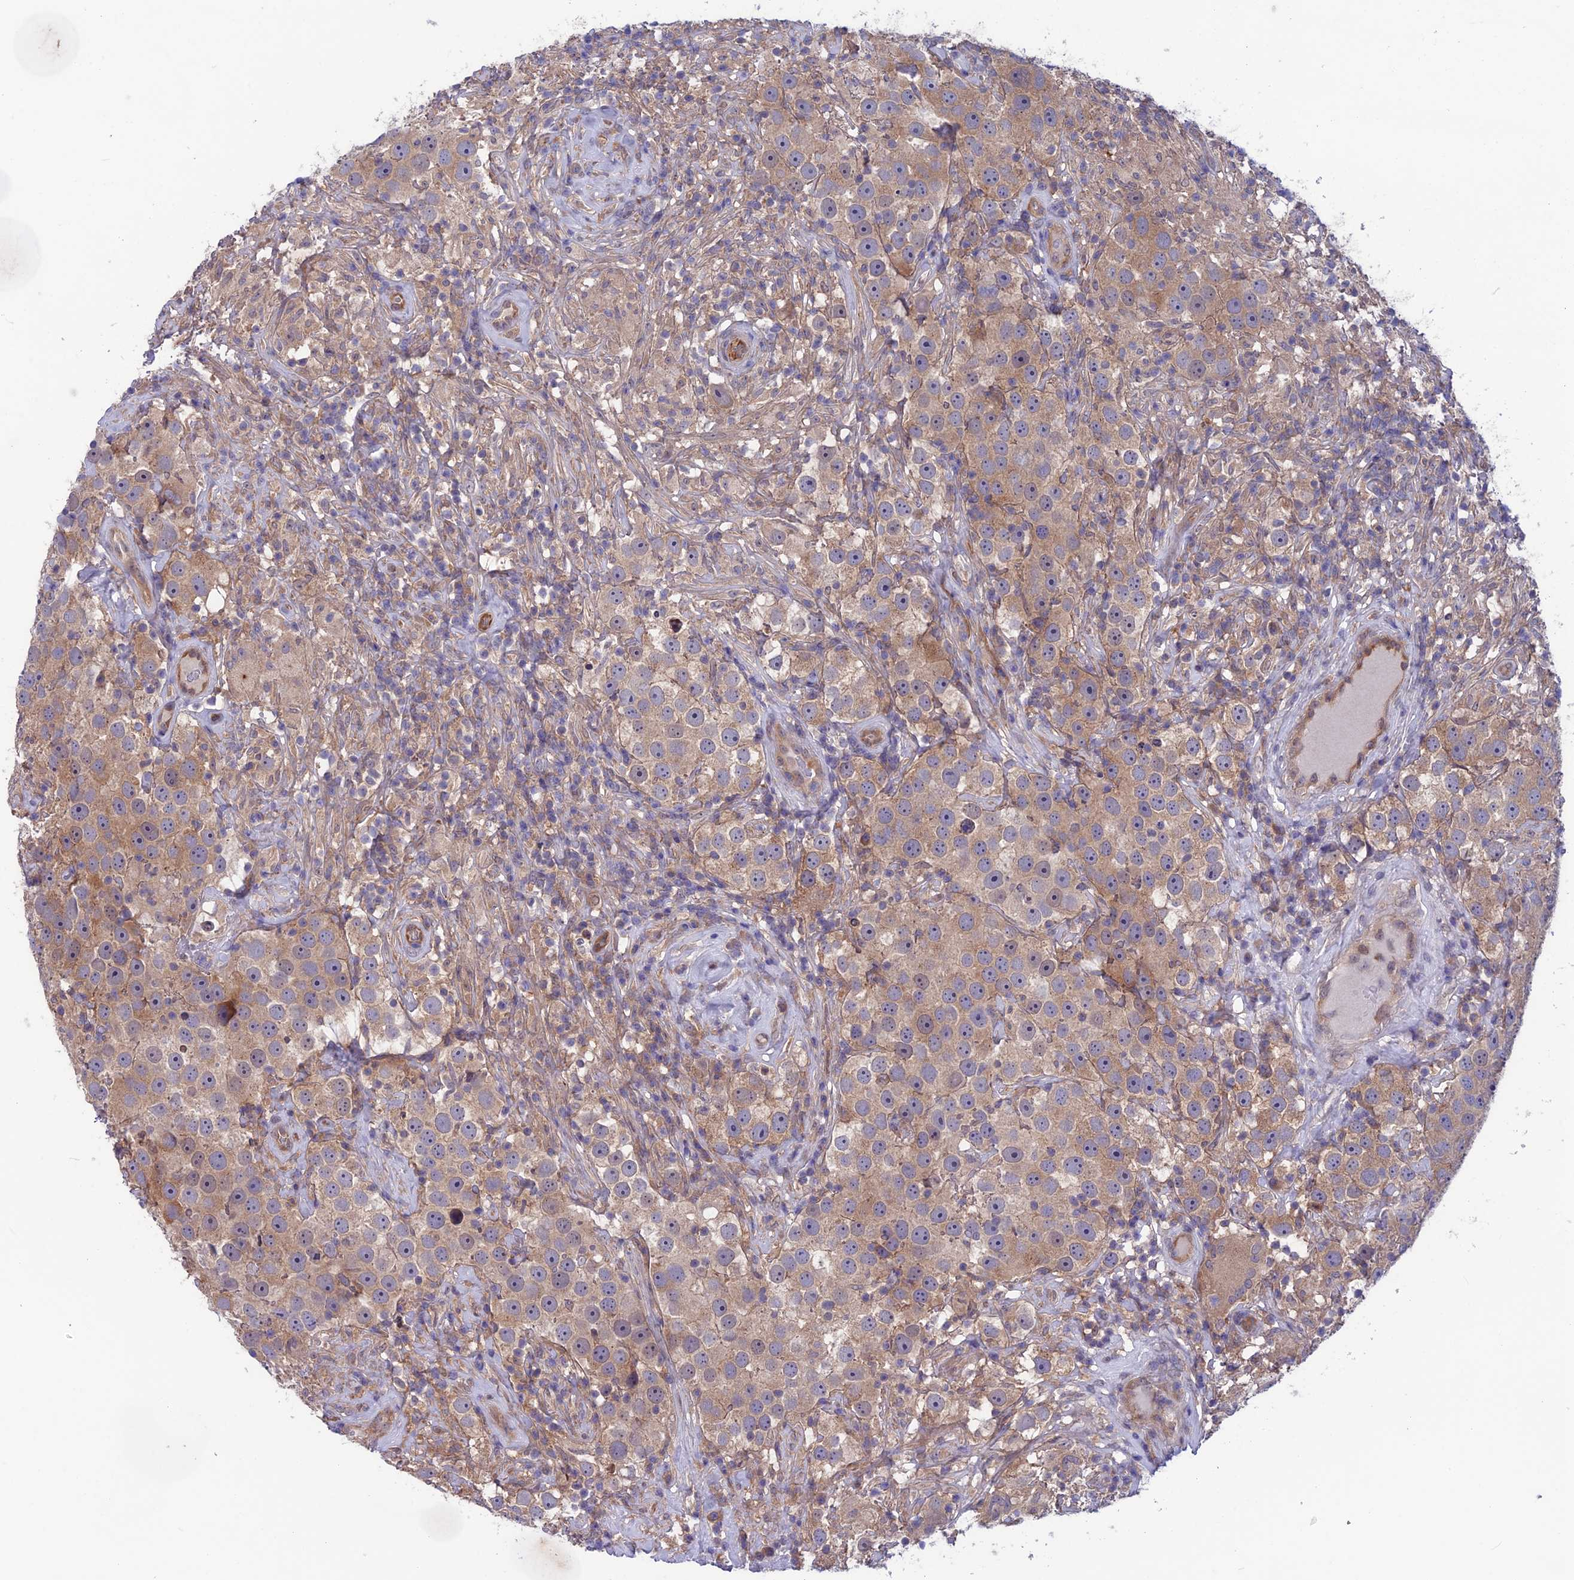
{"staining": {"intensity": "weak", "quantity": ">75%", "location": "cytoplasmic/membranous"}, "tissue": "testis cancer", "cell_type": "Tumor cells", "image_type": "cancer", "snomed": [{"axis": "morphology", "description": "Seminoma, NOS"}, {"axis": "topography", "description": "Testis"}], "caption": "Immunohistochemical staining of testis seminoma exhibits low levels of weak cytoplasmic/membranous positivity in about >75% of tumor cells. The staining was performed using DAB (3,3'-diaminobenzidine), with brown indicating positive protein expression. Nuclei are stained blue with hematoxylin.", "gene": "MAST2", "patient": {"sex": "male", "age": 49}}